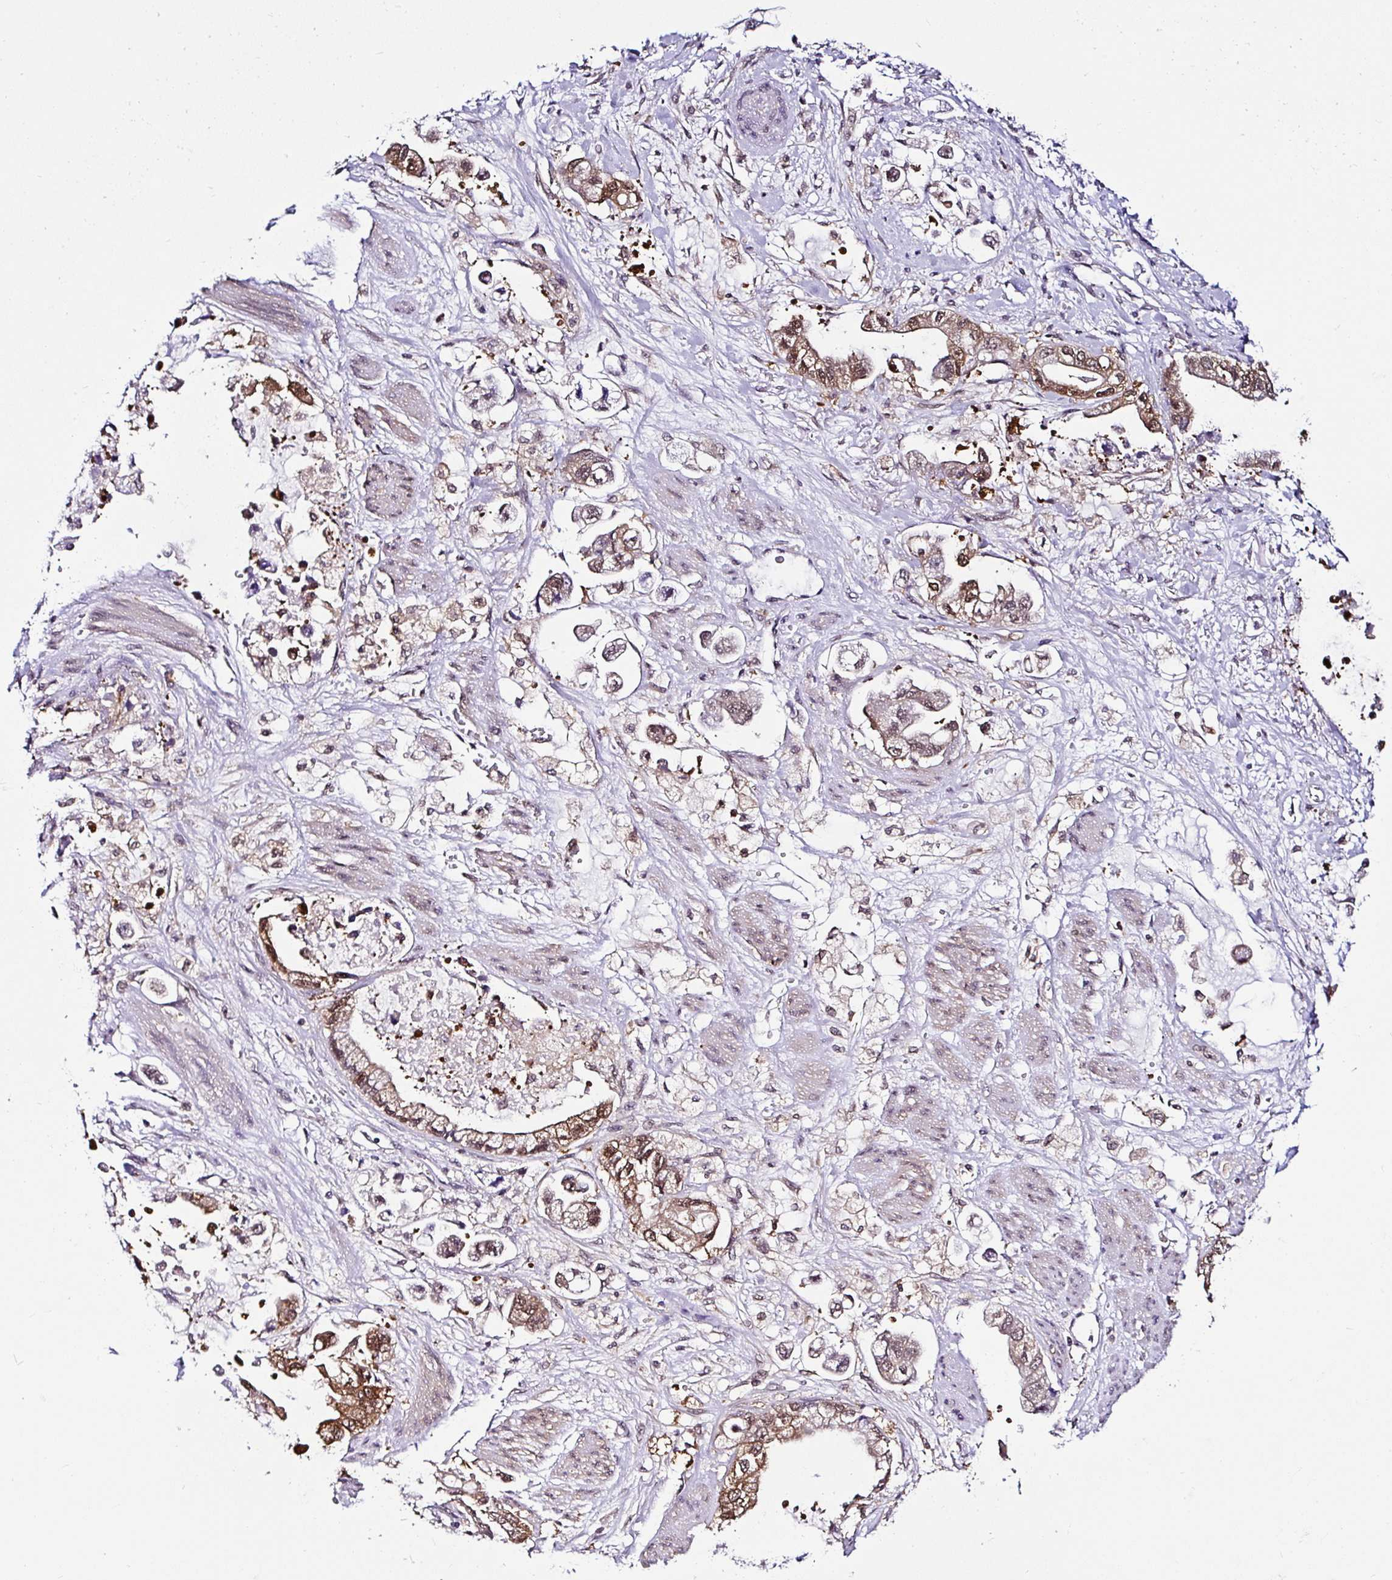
{"staining": {"intensity": "moderate", "quantity": ">75%", "location": "cytoplasmic/membranous,nuclear"}, "tissue": "stomach cancer", "cell_type": "Tumor cells", "image_type": "cancer", "snomed": [{"axis": "morphology", "description": "Adenocarcinoma, NOS"}, {"axis": "topography", "description": "Stomach"}], "caption": "Moderate cytoplasmic/membranous and nuclear protein staining is identified in about >75% of tumor cells in stomach adenocarcinoma.", "gene": "PIN4", "patient": {"sex": "male", "age": 62}}